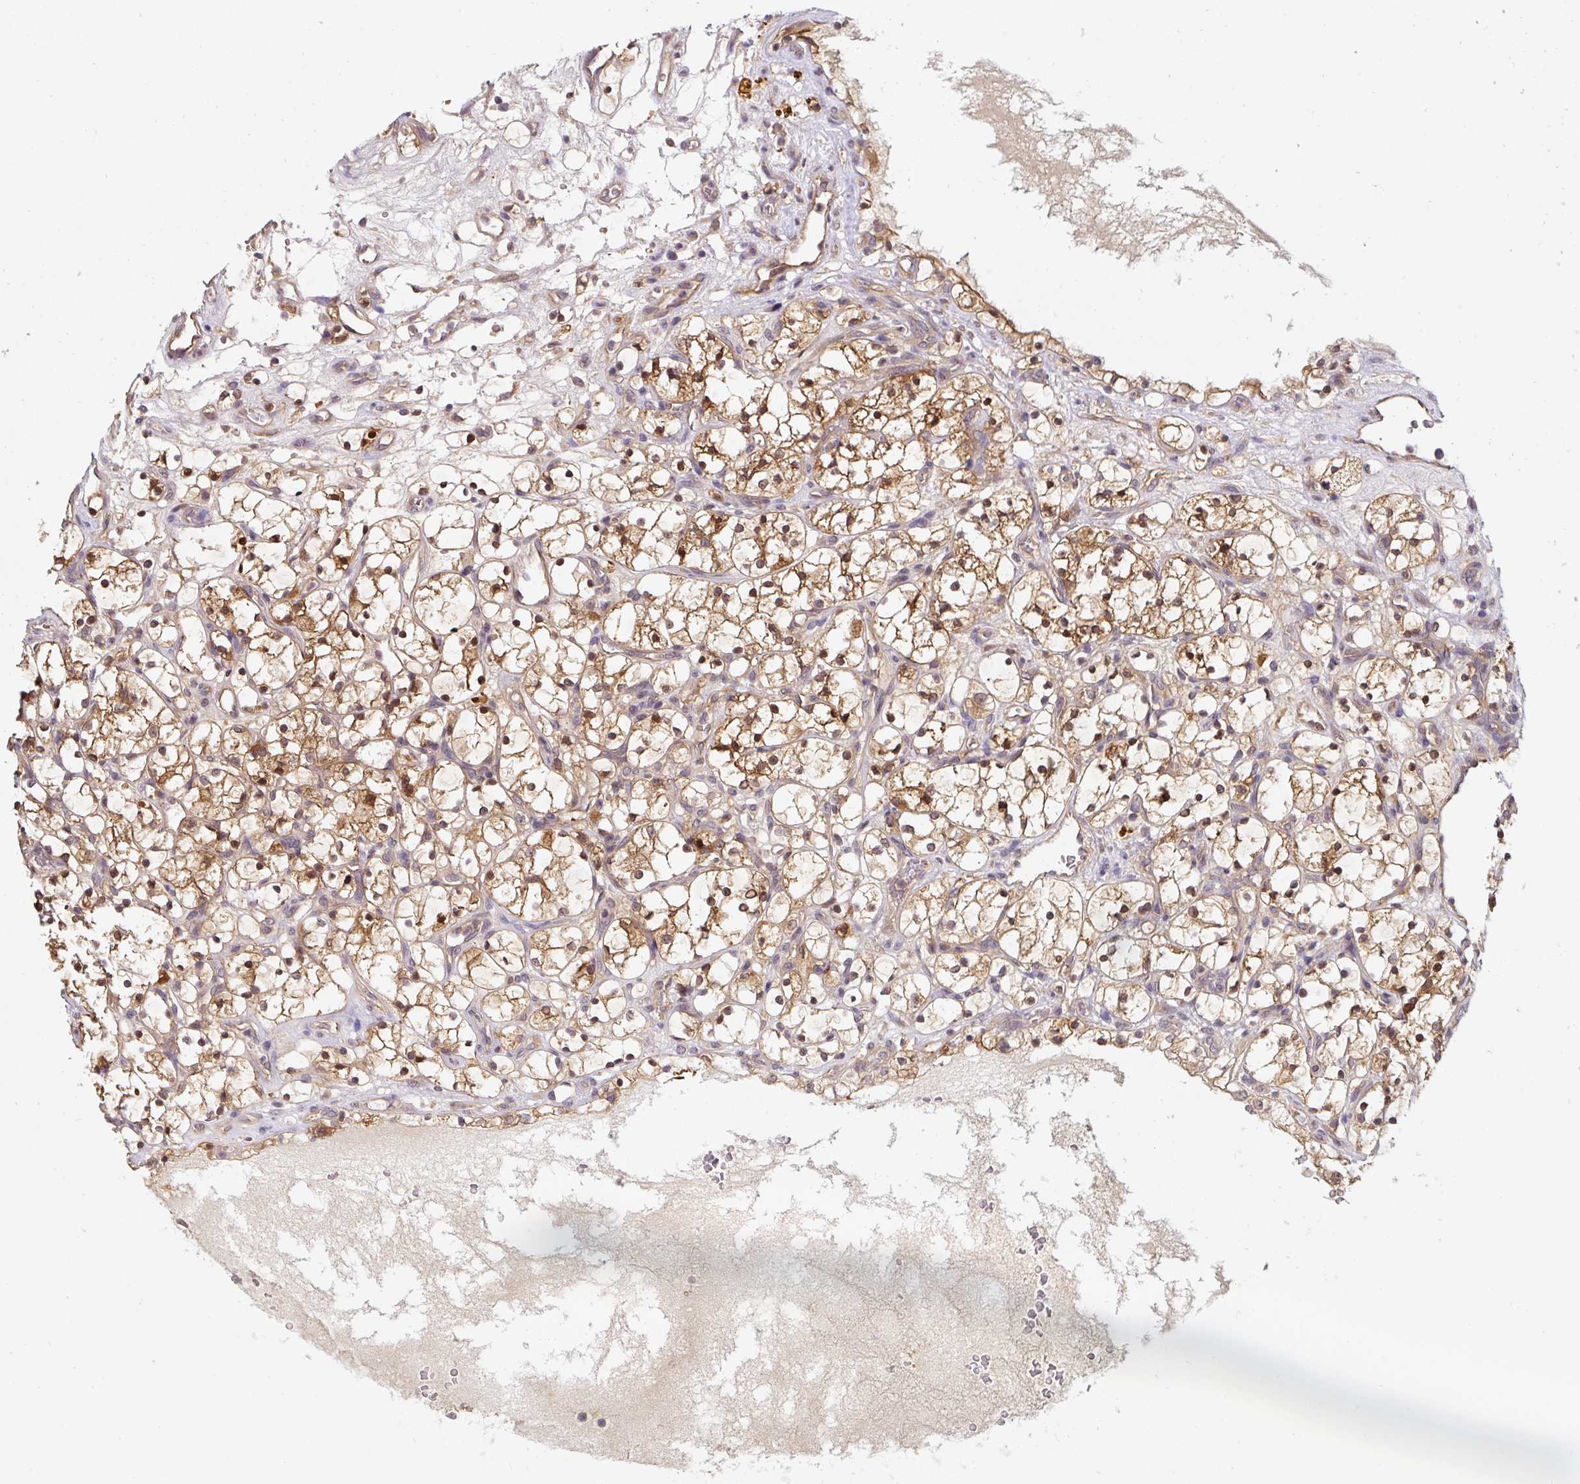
{"staining": {"intensity": "strong", "quantity": ">75%", "location": "cytoplasmic/membranous,nuclear"}, "tissue": "renal cancer", "cell_type": "Tumor cells", "image_type": "cancer", "snomed": [{"axis": "morphology", "description": "Adenocarcinoma, NOS"}, {"axis": "topography", "description": "Kidney"}], "caption": "Renal cancer (adenocarcinoma) stained with DAB immunohistochemistry (IHC) displays high levels of strong cytoplasmic/membranous and nuclear expression in approximately >75% of tumor cells.", "gene": "ST13", "patient": {"sex": "female", "age": 69}}